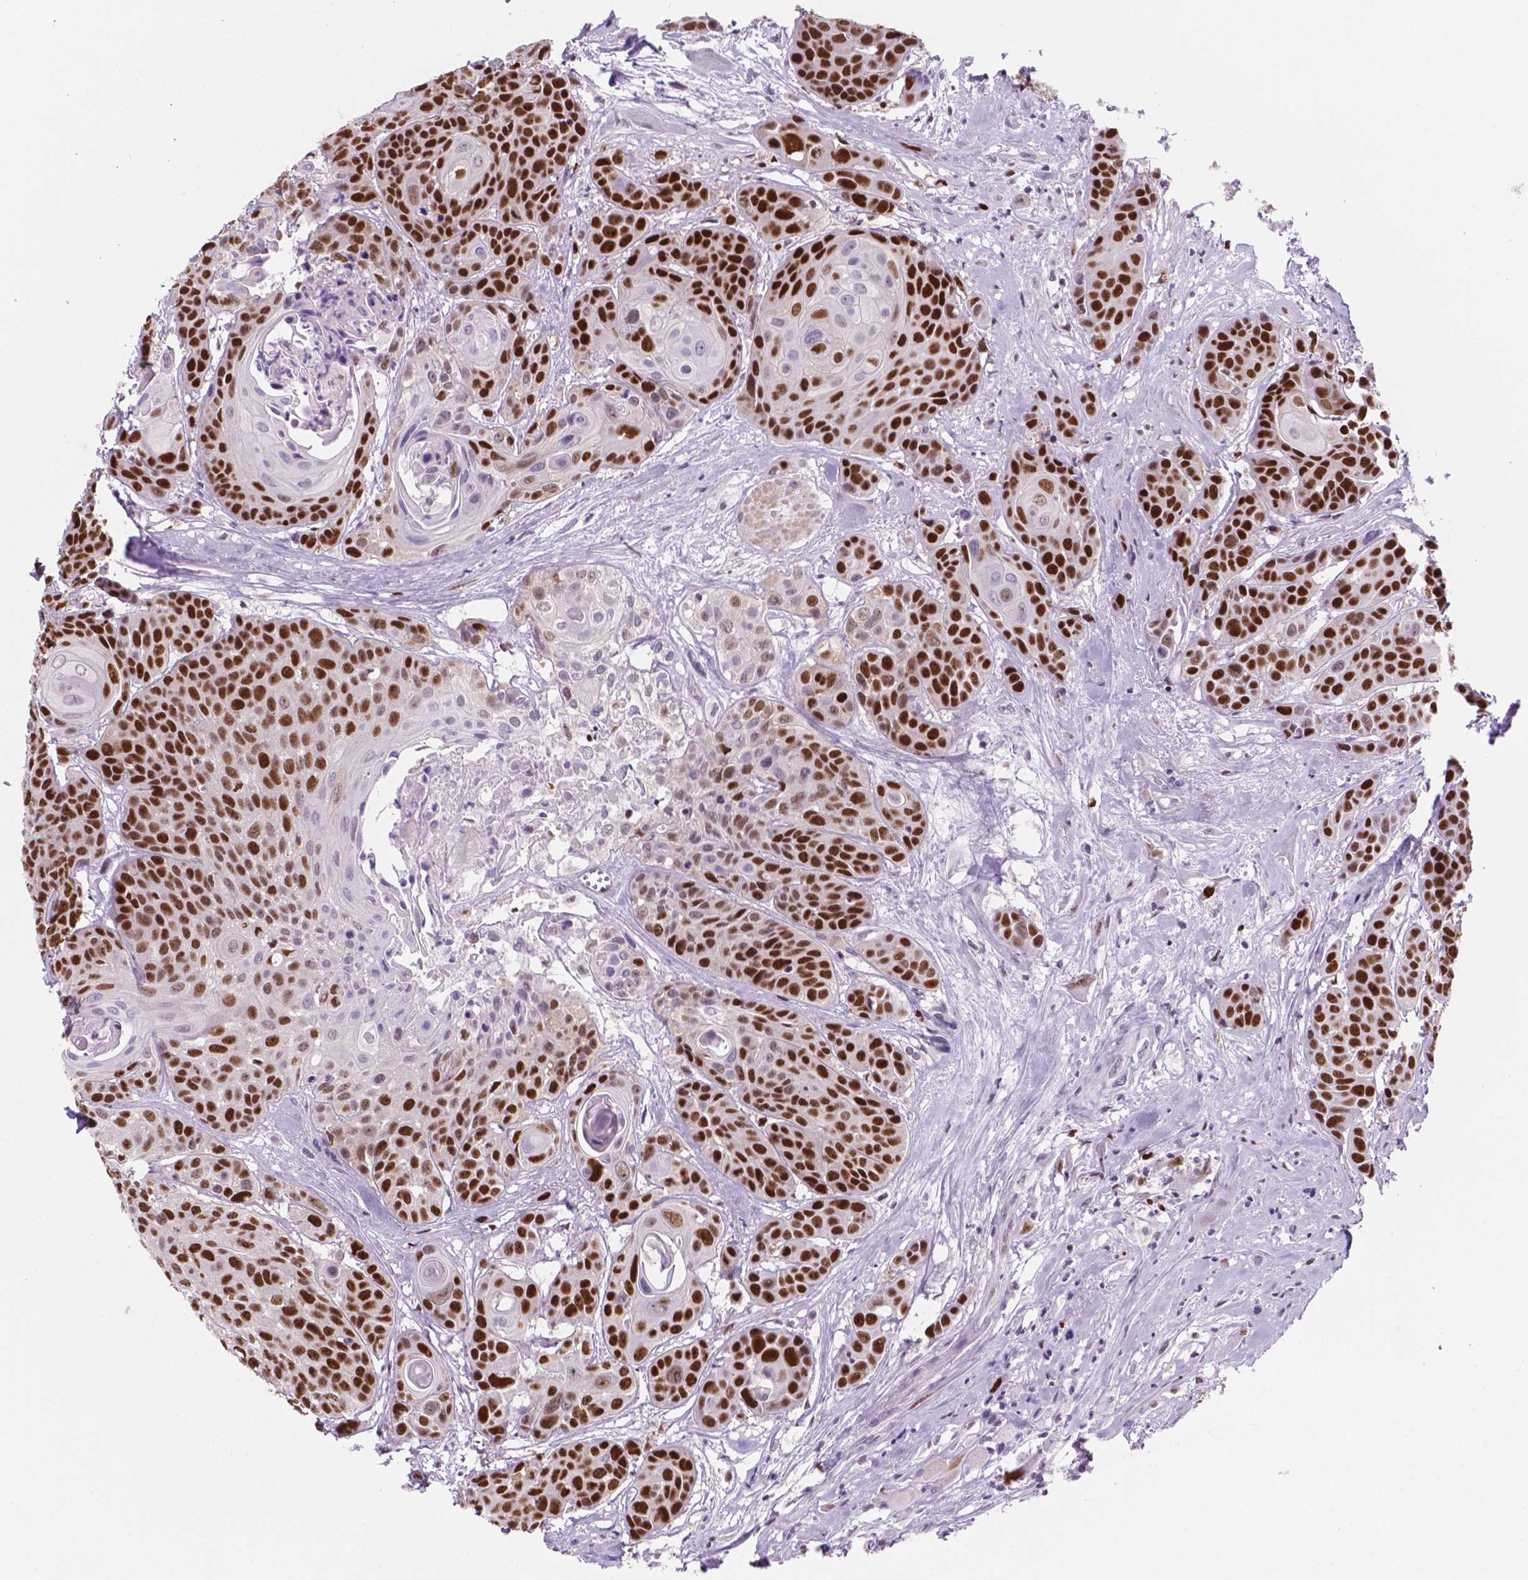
{"staining": {"intensity": "strong", "quantity": ">75%", "location": "nuclear"}, "tissue": "head and neck cancer", "cell_type": "Tumor cells", "image_type": "cancer", "snomed": [{"axis": "morphology", "description": "Squamous cell carcinoma, NOS"}, {"axis": "topography", "description": "Oral tissue"}, {"axis": "topography", "description": "Head-Neck"}], "caption": "IHC photomicrograph of head and neck squamous cell carcinoma stained for a protein (brown), which shows high levels of strong nuclear positivity in about >75% of tumor cells.", "gene": "NCAPH2", "patient": {"sex": "male", "age": 56}}